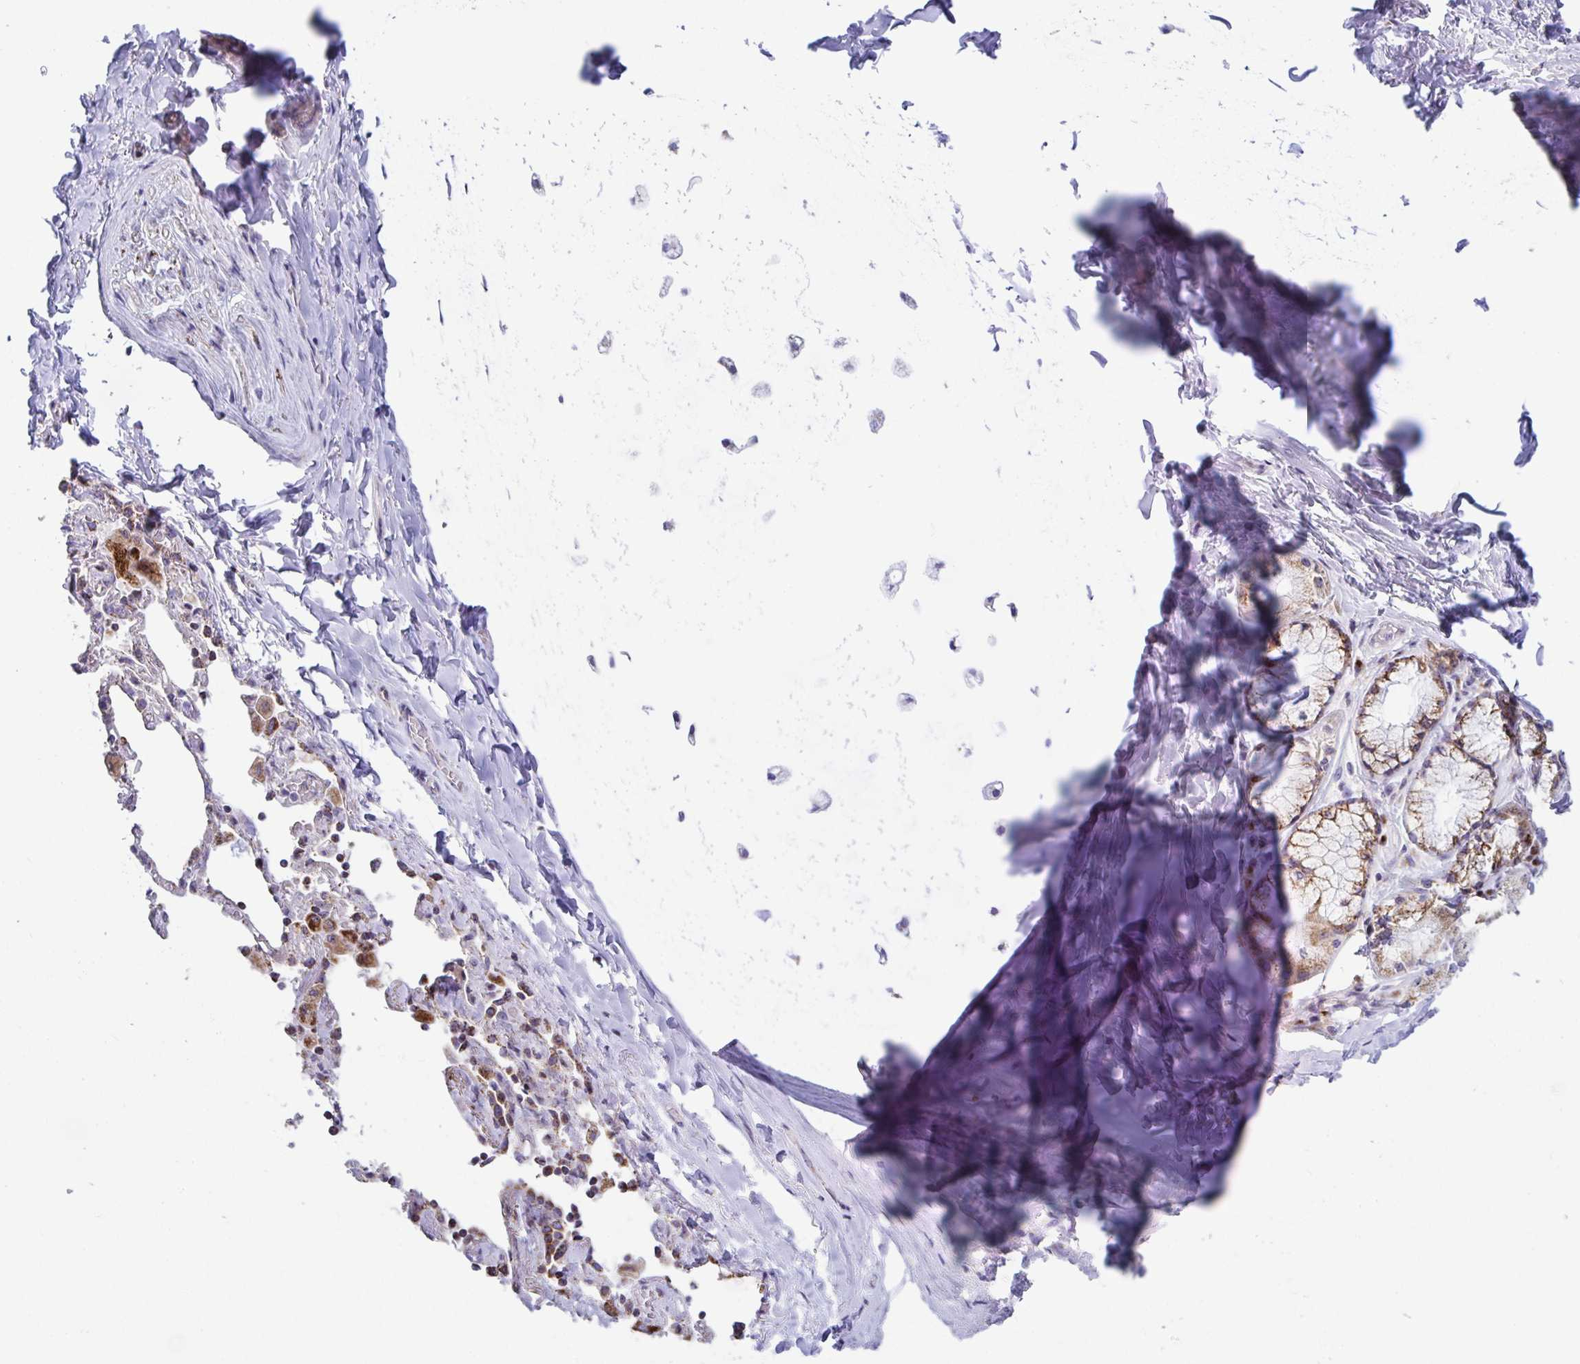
{"staining": {"intensity": "negative", "quantity": "none", "location": "none"}, "tissue": "soft tissue", "cell_type": "Chondrocytes", "image_type": "normal", "snomed": [{"axis": "morphology", "description": "Normal tissue, NOS"}, {"axis": "topography", "description": "Cartilage tissue"}, {"axis": "topography", "description": "Bronchus"}], "caption": "Chondrocytes are negative for protein expression in normal human soft tissue. (Immunohistochemistry, brightfield microscopy, high magnification).", "gene": "ATP5MJ", "patient": {"sex": "male", "age": 64}}